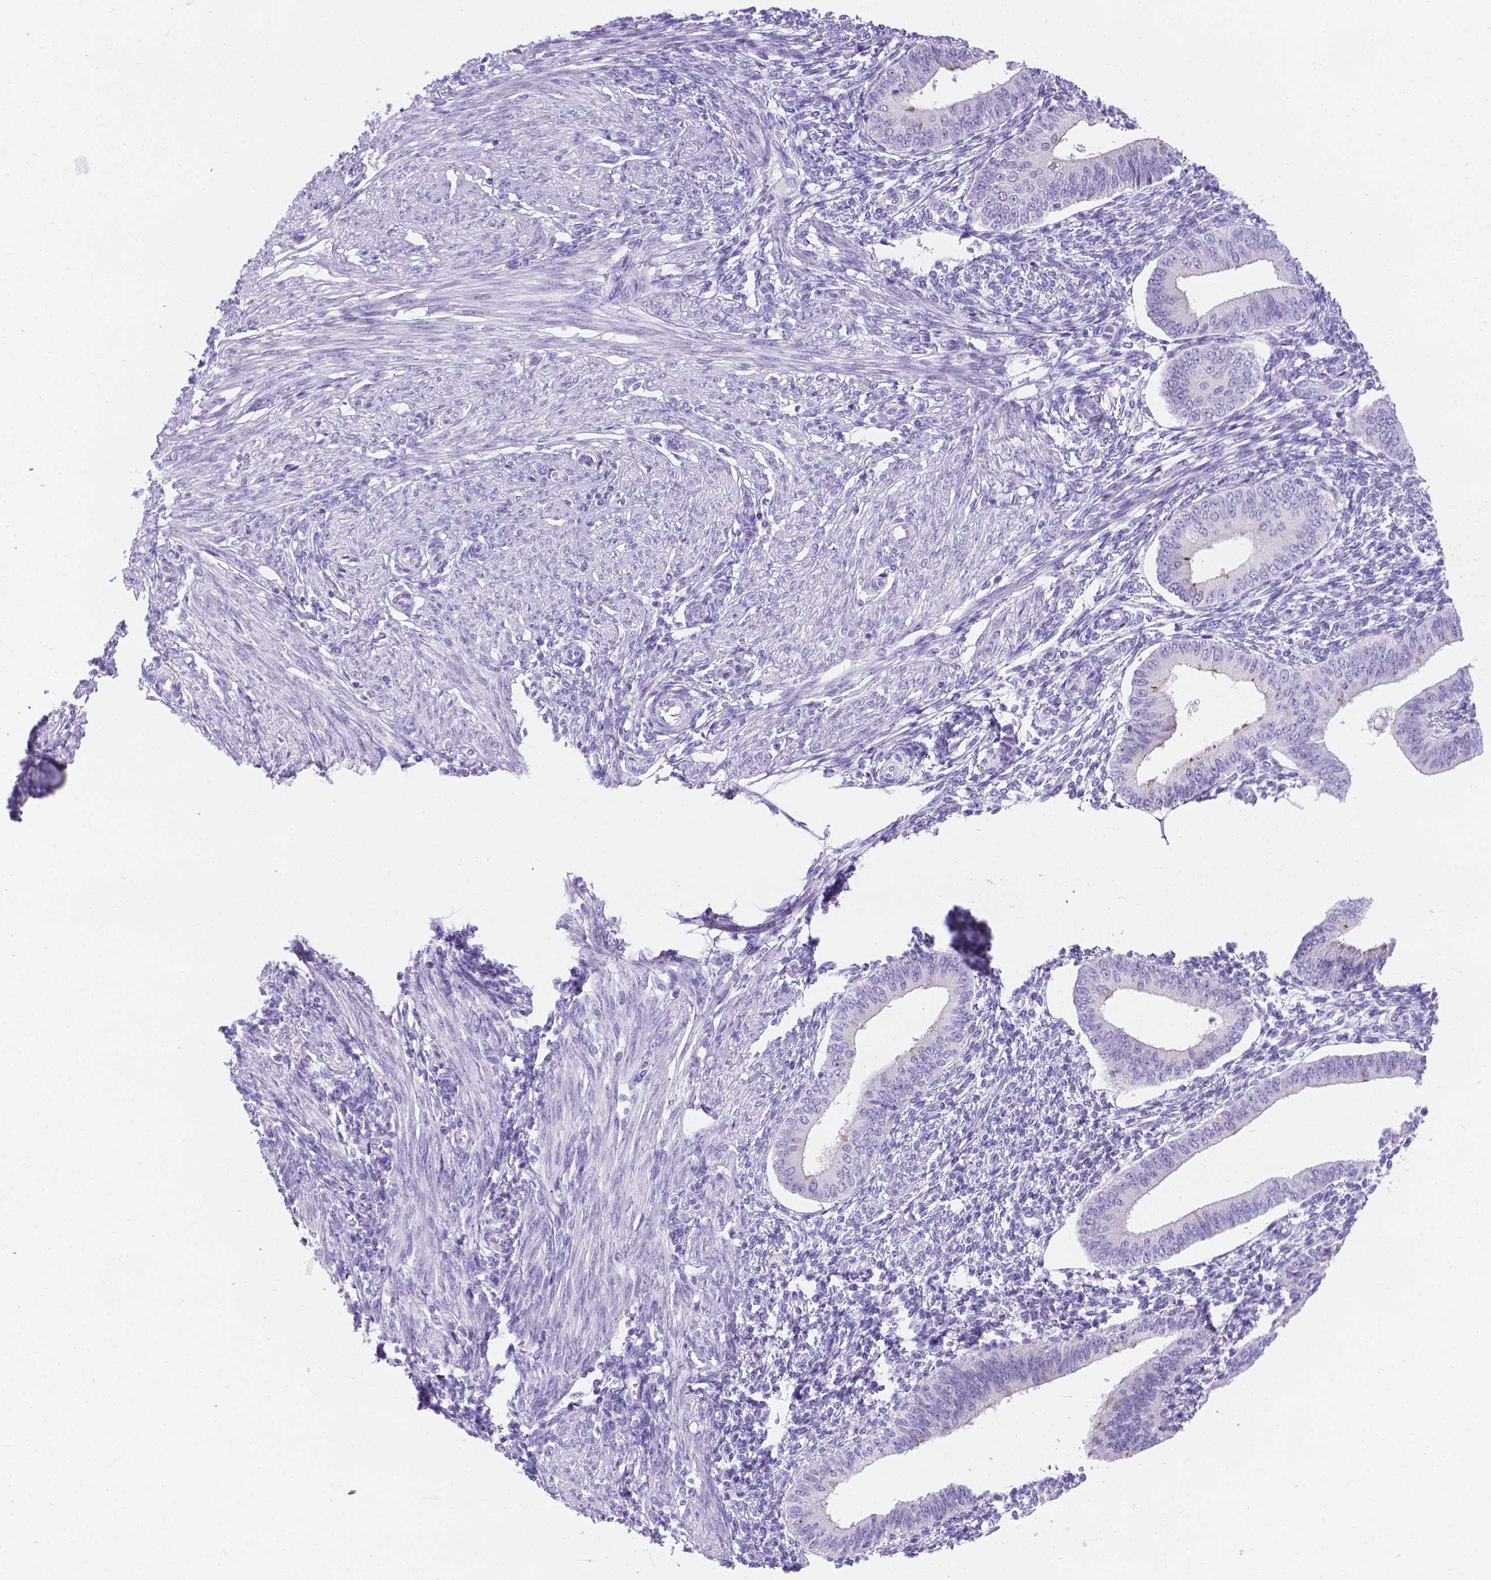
{"staining": {"intensity": "negative", "quantity": "none", "location": "none"}, "tissue": "endometrium", "cell_type": "Cells in endometrial stroma", "image_type": "normal", "snomed": [{"axis": "morphology", "description": "Normal tissue, NOS"}, {"axis": "topography", "description": "Endometrium"}], "caption": "IHC histopathology image of normal endometrium: endometrium stained with DAB demonstrates no significant protein positivity in cells in endometrial stroma.", "gene": "MLN", "patient": {"sex": "female", "age": 42}}